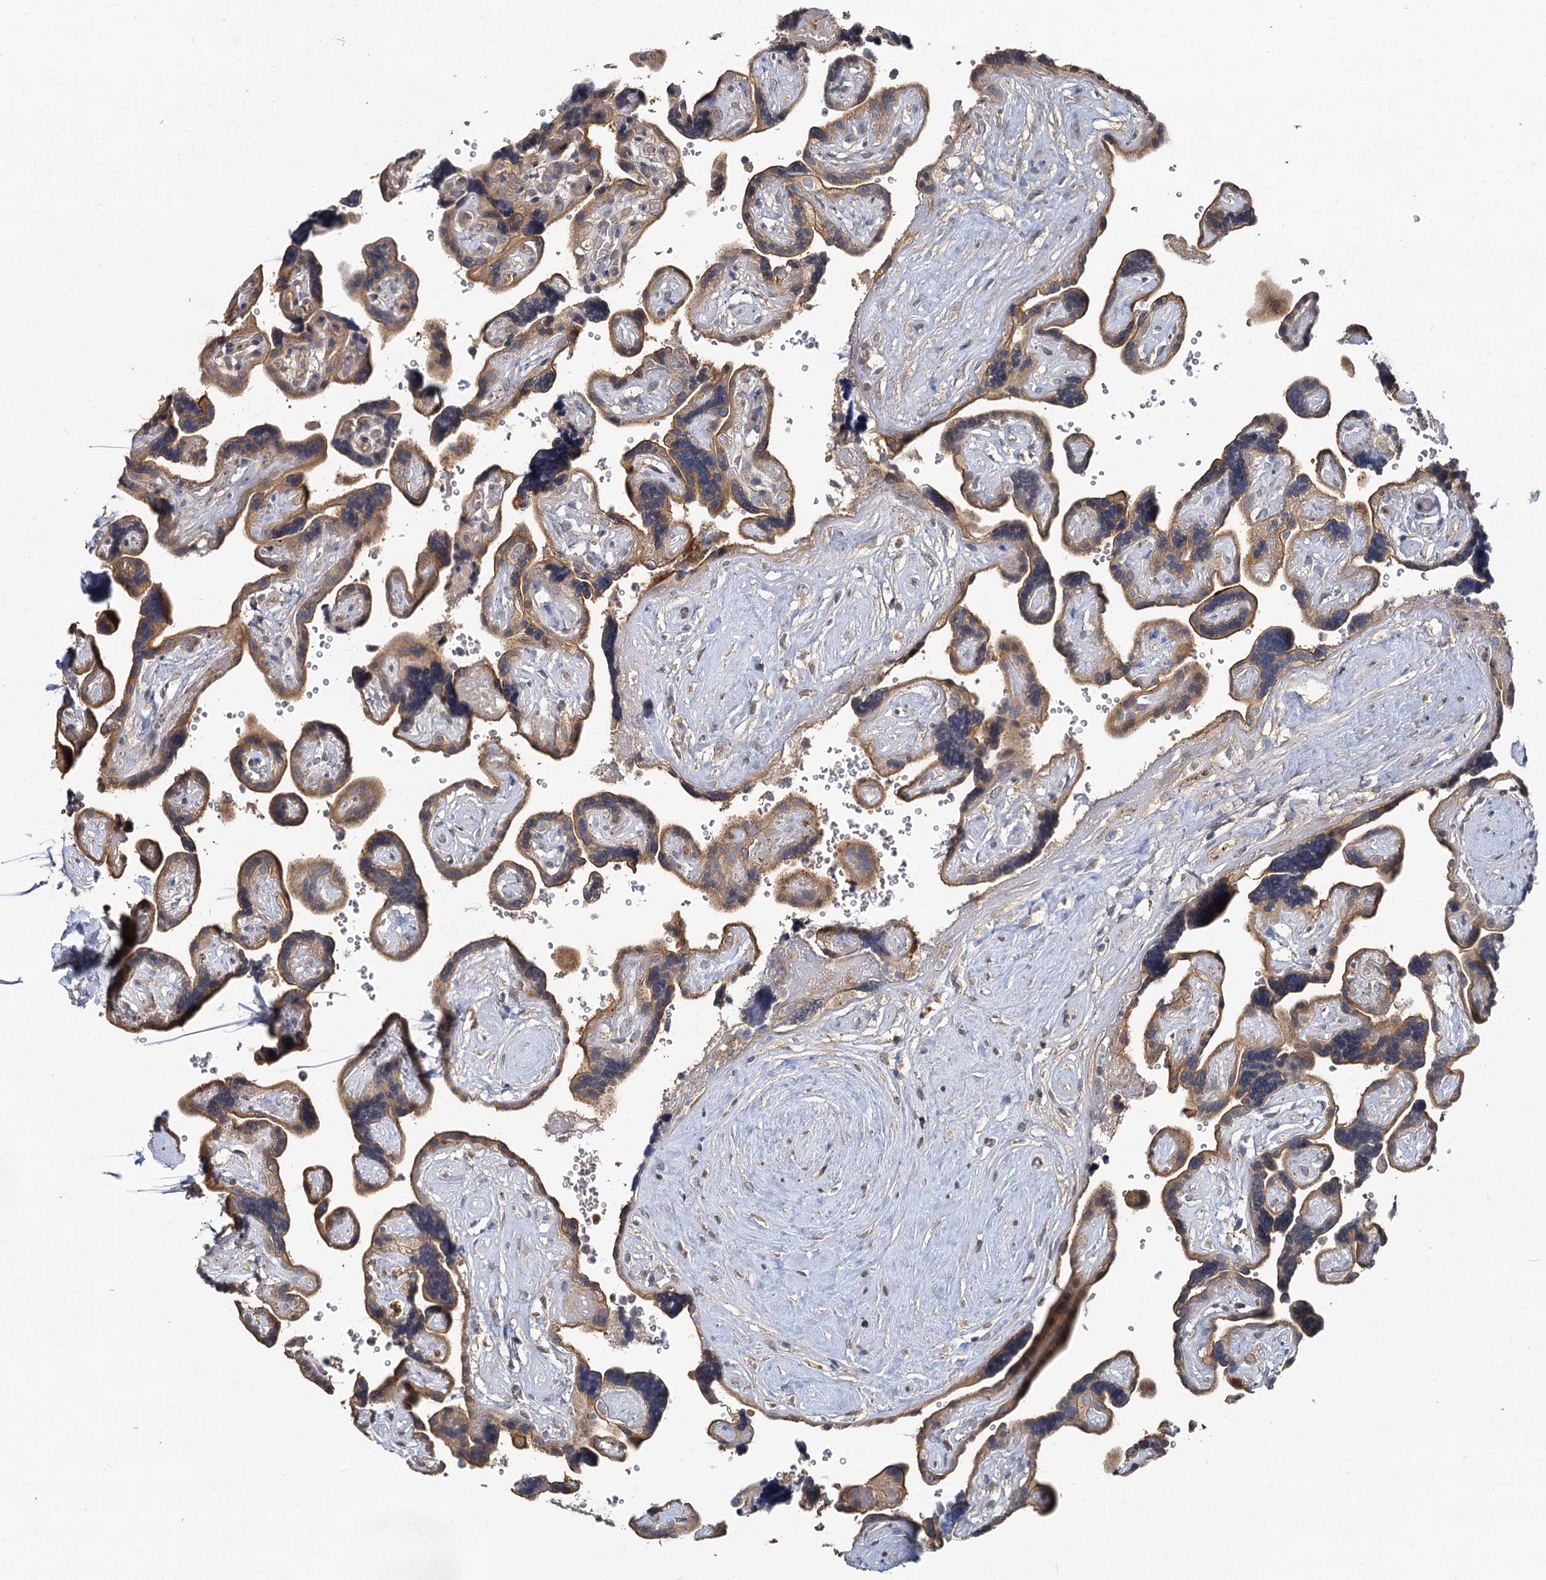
{"staining": {"intensity": "weak", "quantity": "<25%", "location": "cytoplasmic/membranous"}, "tissue": "placenta", "cell_type": "Decidual cells", "image_type": "normal", "snomed": [{"axis": "morphology", "description": "Normal tissue, NOS"}, {"axis": "topography", "description": "Placenta"}], "caption": "This is an immunohistochemistry photomicrograph of unremarkable placenta. There is no positivity in decidual cells.", "gene": "ZNF324", "patient": {"sex": "female", "age": 30}}